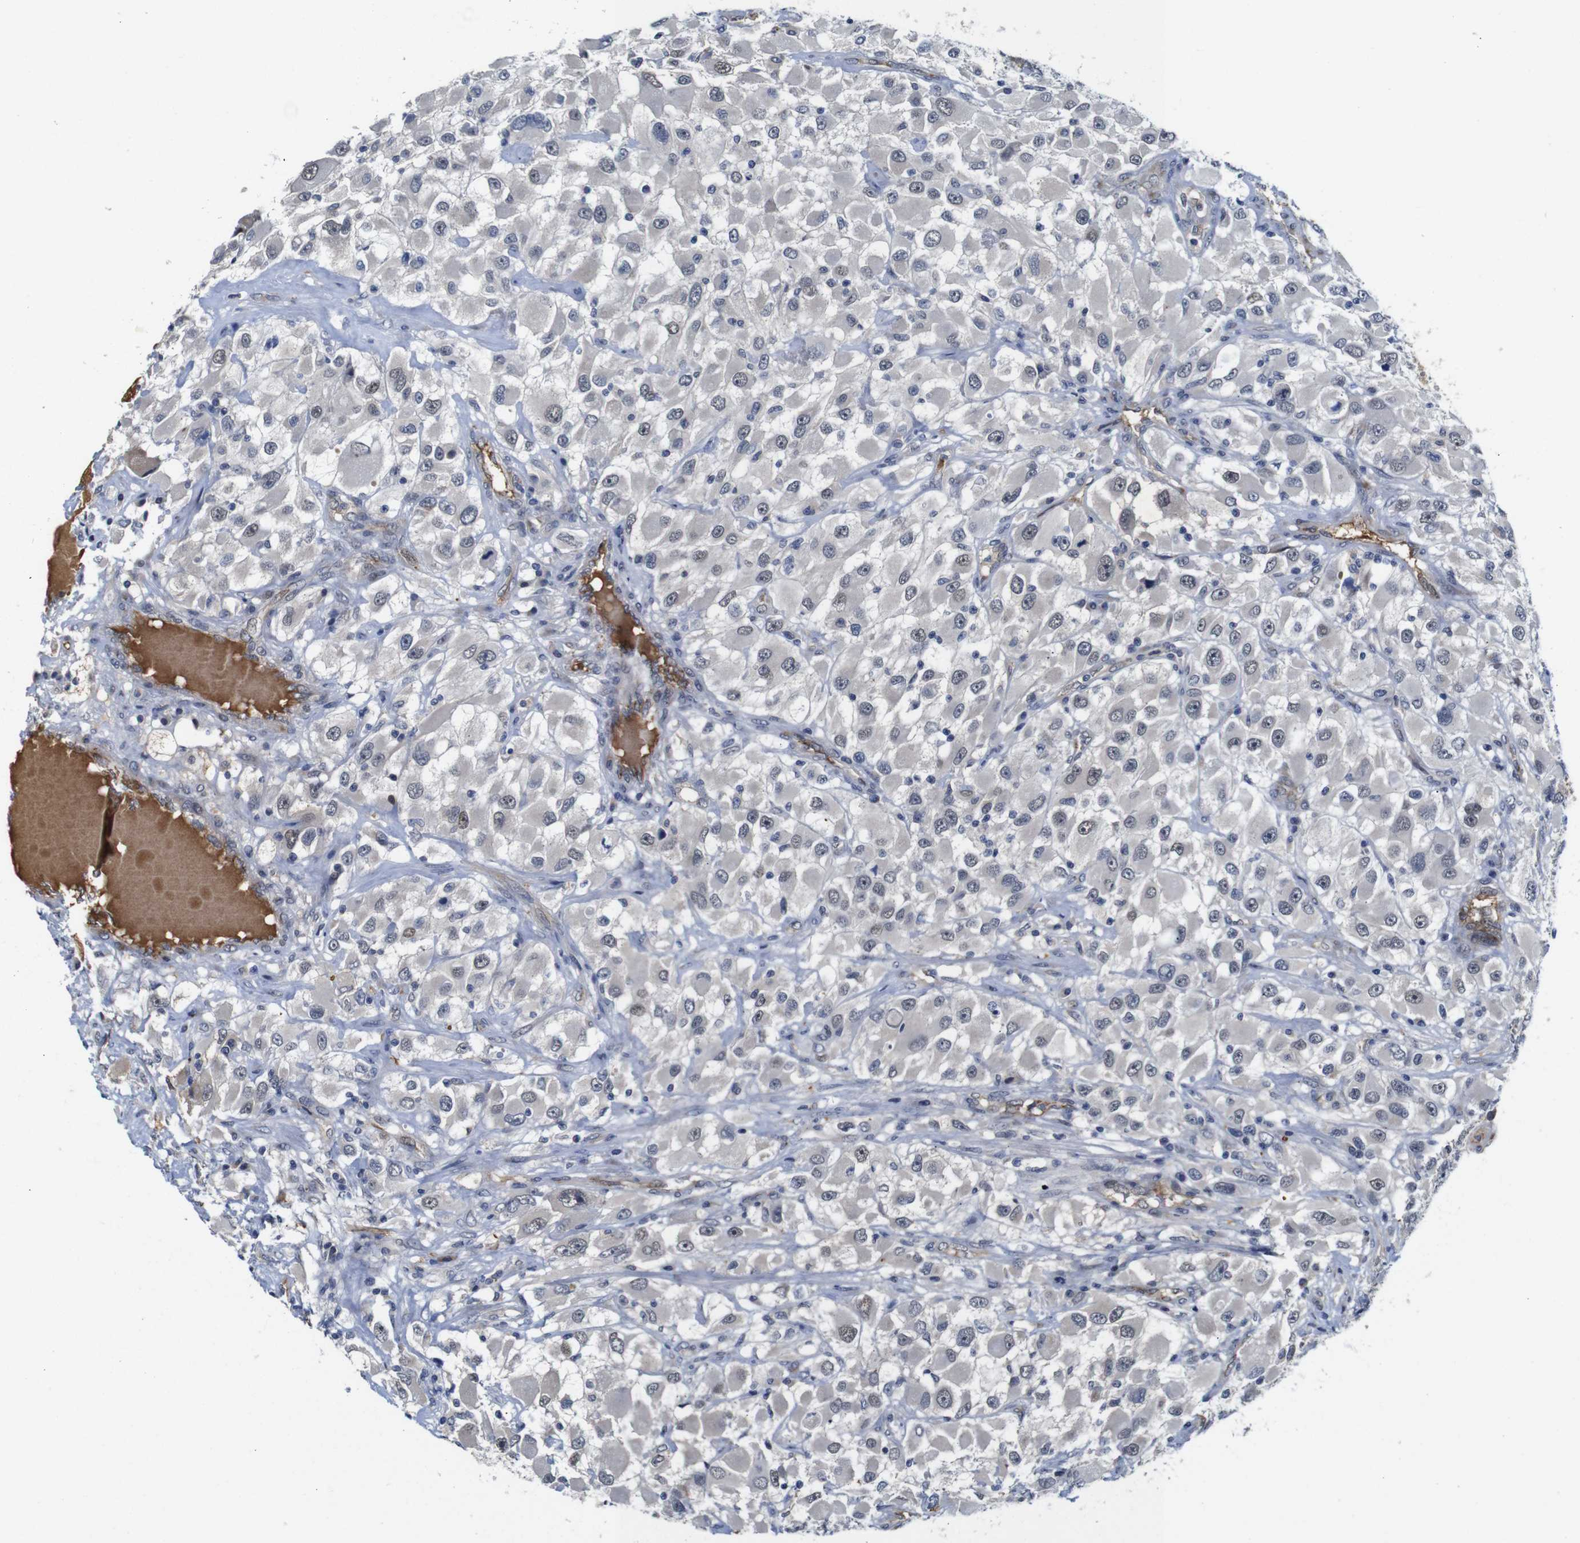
{"staining": {"intensity": "weak", "quantity": "<25%", "location": "nuclear"}, "tissue": "renal cancer", "cell_type": "Tumor cells", "image_type": "cancer", "snomed": [{"axis": "morphology", "description": "Adenocarcinoma, NOS"}, {"axis": "topography", "description": "Kidney"}], "caption": "An image of human renal adenocarcinoma is negative for staining in tumor cells.", "gene": "FURIN", "patient": {"sex": "female", "age": 52}}